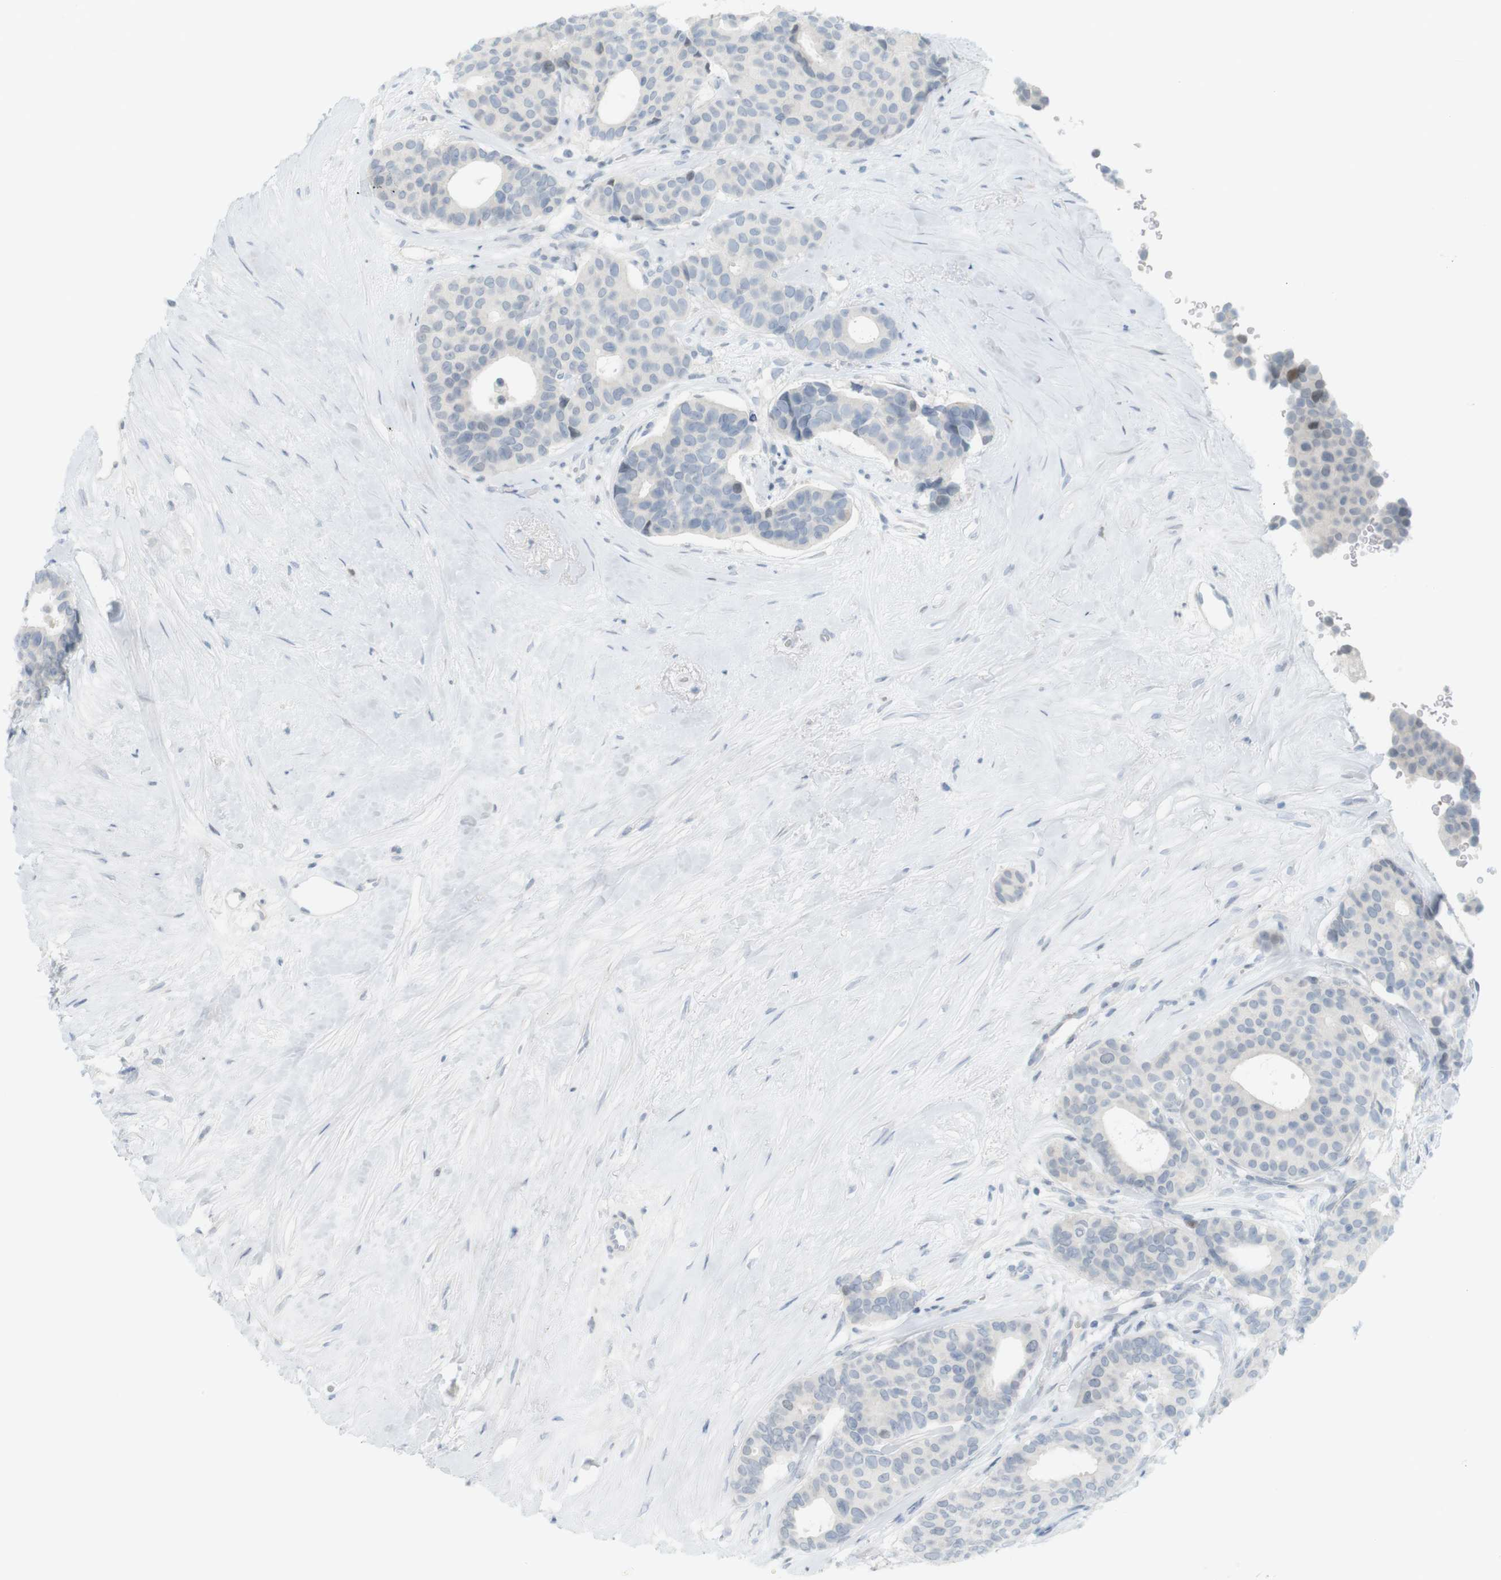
{"staining": {"intensity": "negative", "quantity": "none", "location": "none"}, "tissue": "breast cancer", "cell_type": "Tumor cells", "image_type": "cancer", "snomed": [{"axis": "morphology", "description": "Duct carcinoma"}, {"axis": "topography", "description": "Breast"}], "caption": "Tumor cells show no significant protein staining in breast cancer (infiltrating ductal carcinoma).", "gene": "DMC1", "patient": {"sex": "female", "age": 75}}